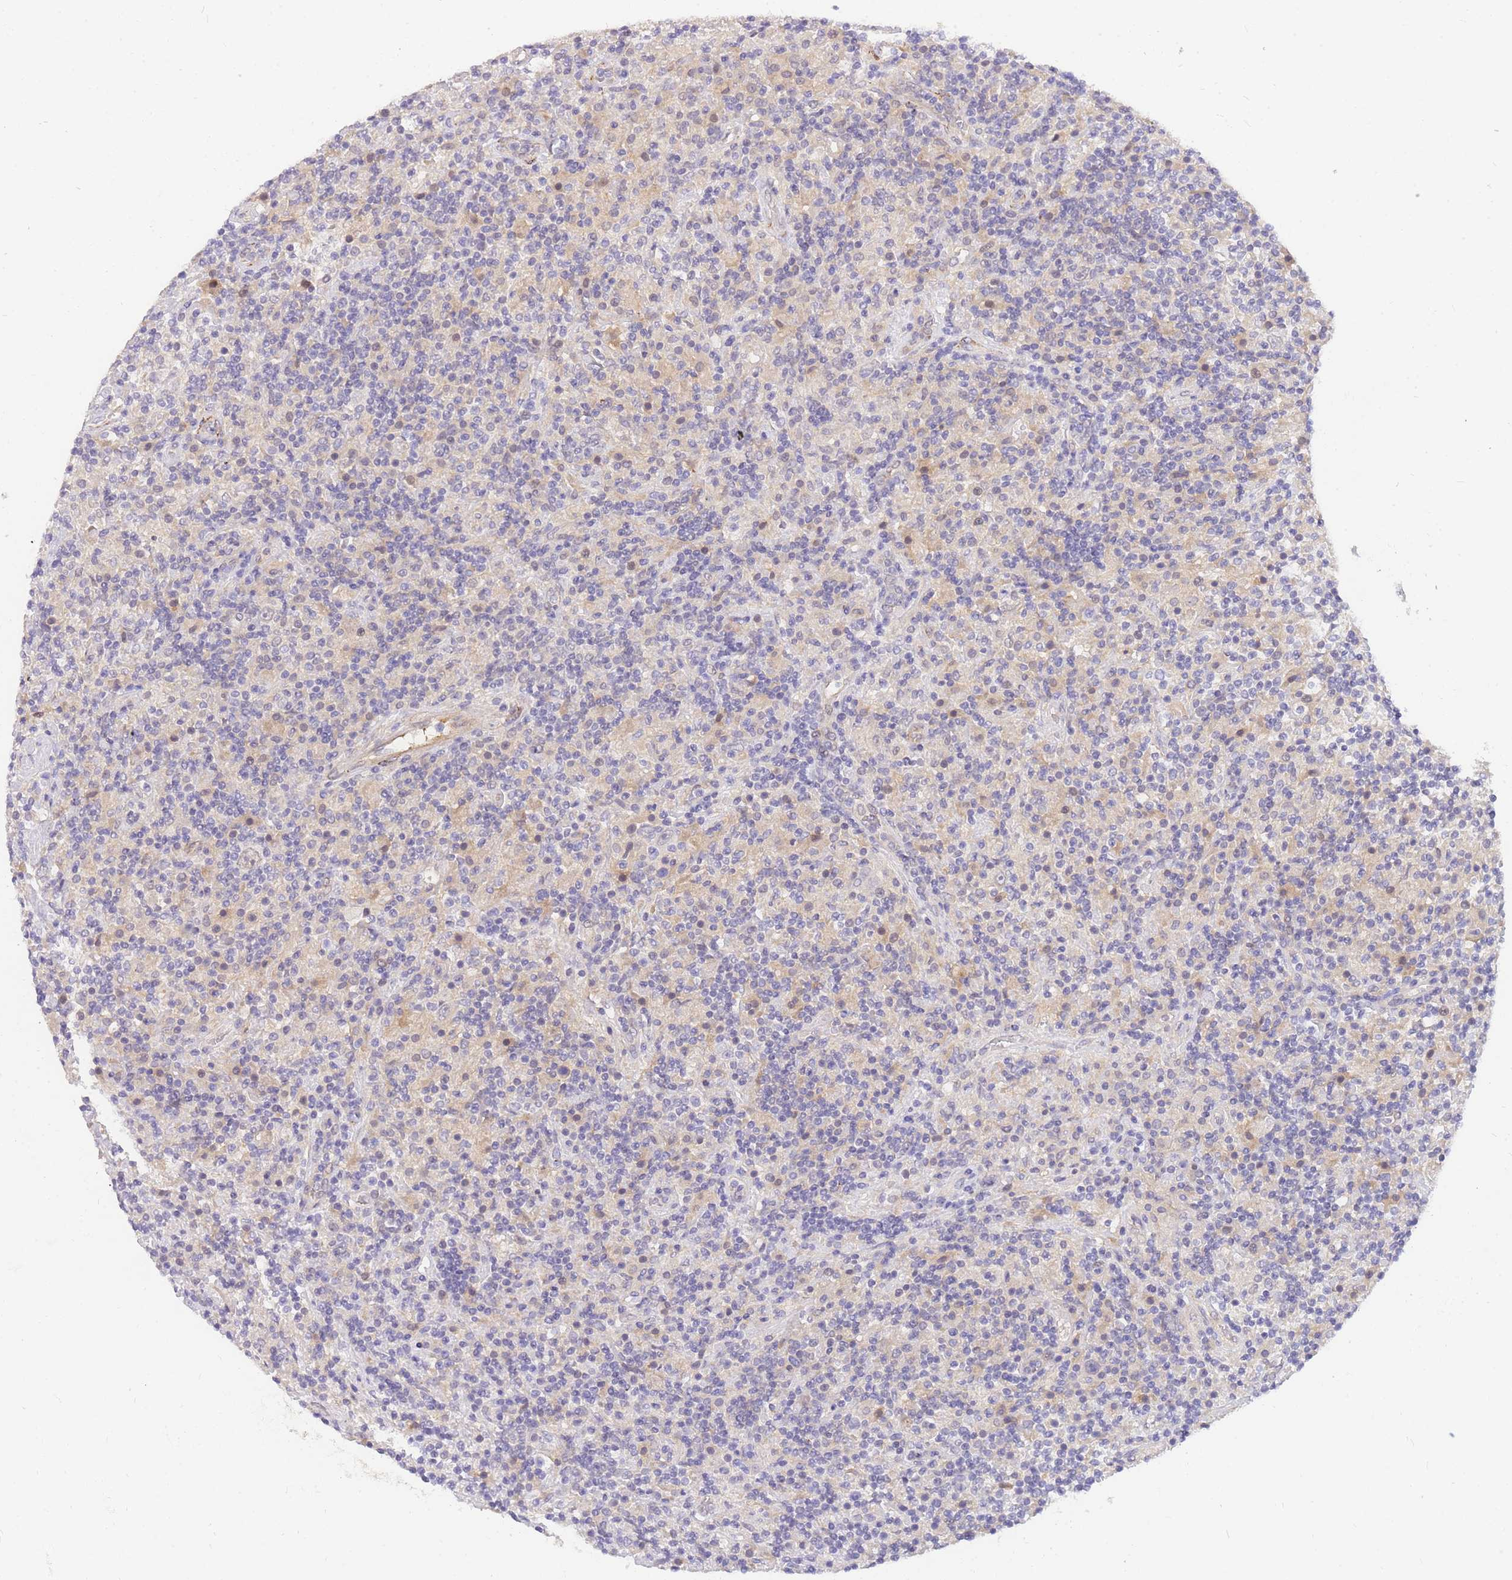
{"staining": {"intensity": "negative", "quantity": "none", "location": "none"}, "tissue": "lymphoma", "cell_type": "Tumor cells", "image_type": "cancer", "snomed": [{"axis": "morphology", "description": "Hodgkin's disease, NOS"}, {"axis": "topography", "description": "Lymph node"}], "caption": "Immunohistochemistry of human lymphoma exhibits no expression in tumor cells.", "gene": "S100PBP", "patient": {"sex": "male", "age": 70}}